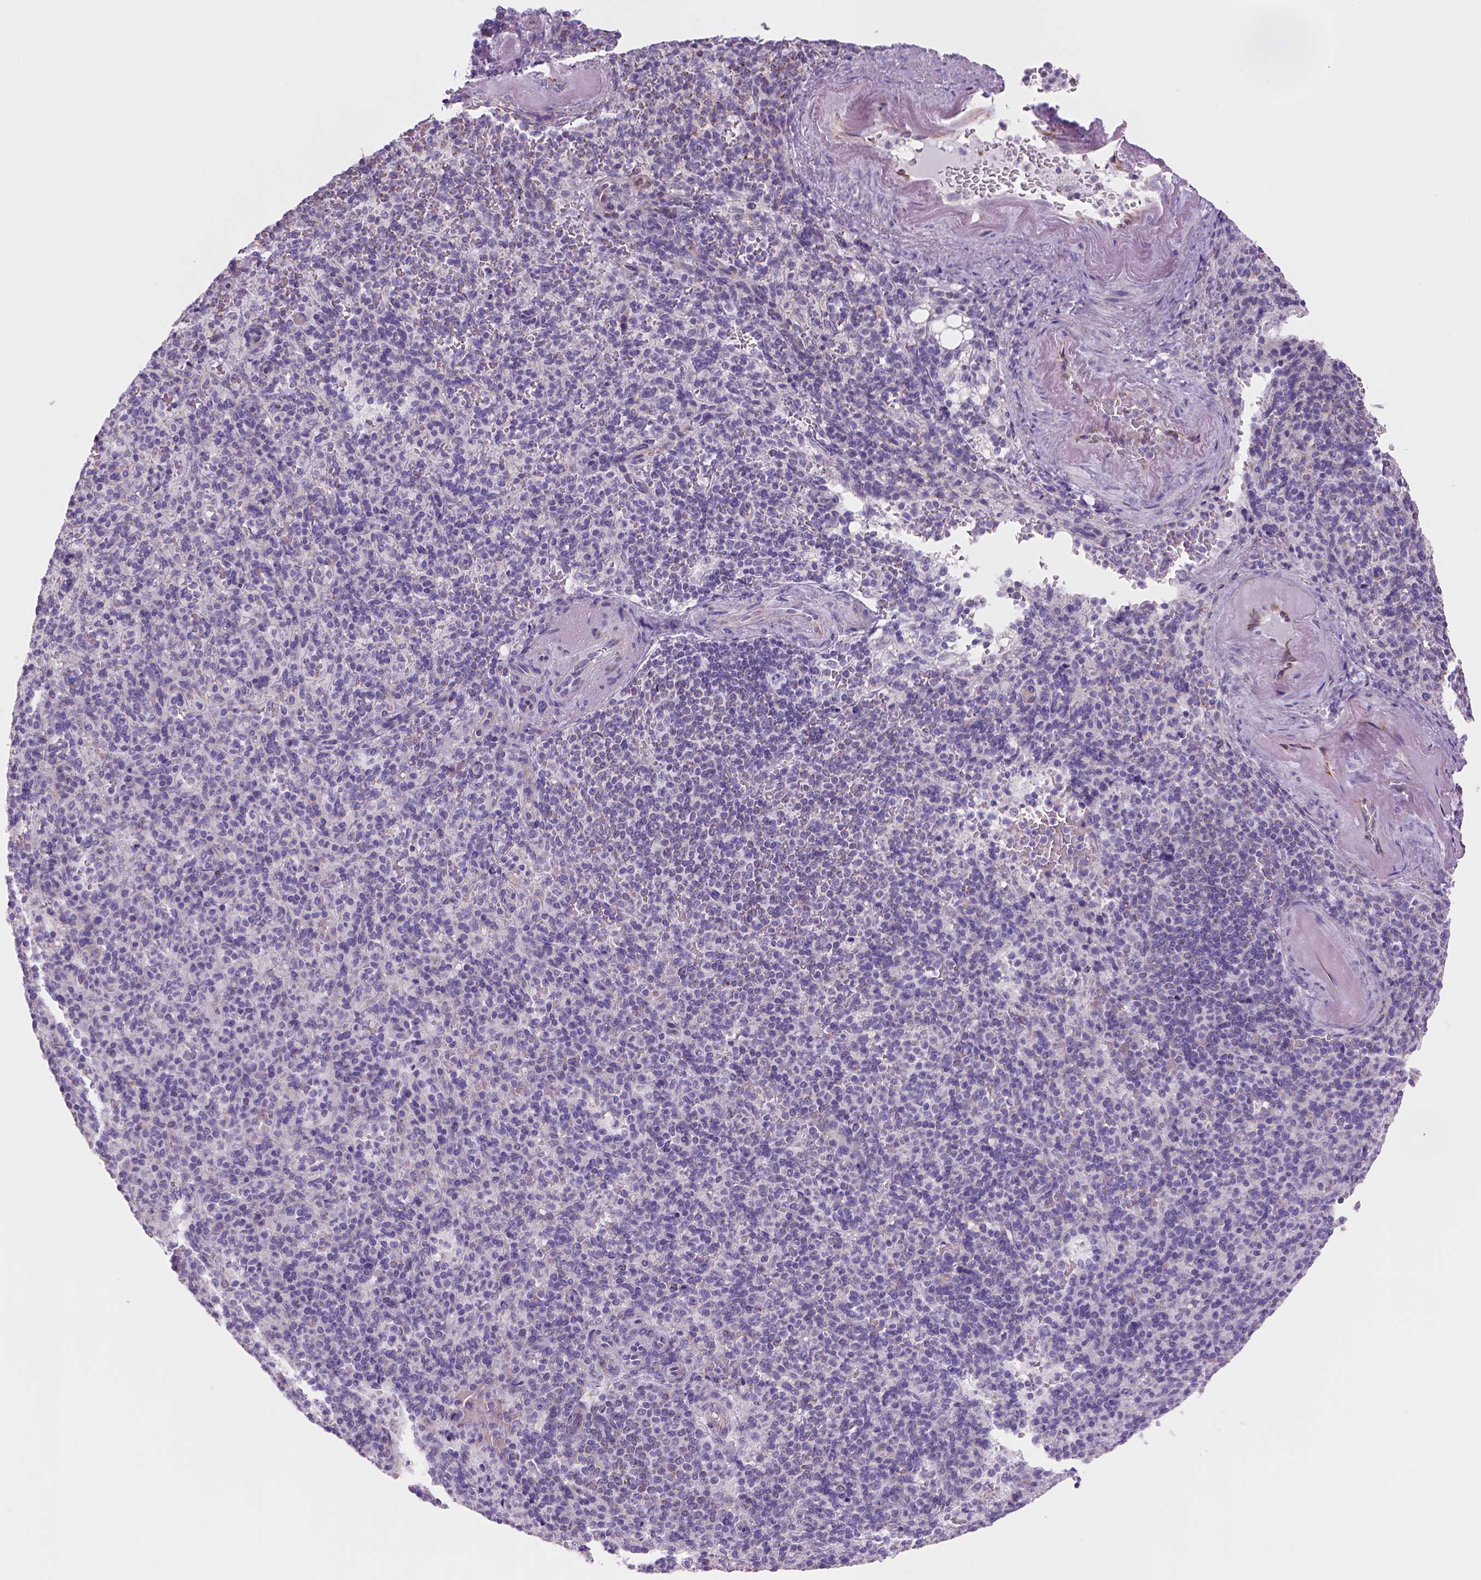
{"staining": {"intensity": "negative", "quantity": "none", "location": "none"}, "tissue": "spleen", "cell_type": "Cells in red pulp", "image_type": "normal", "snomed": [{"axis": "morphology", "description": "Normal tissue, NOS"}, {"axis": "topography", "description": "Spleen"}], "caption": "Immunohistochemistry (IHC) photomicrograph of unremarkable spleen: spleen stained with DAB reveals no significant protein positivity in cells in red pulp. Nuclei are stained in blue.", "gene": "CES2", "patient": {"sex": "female", "age": 74}}